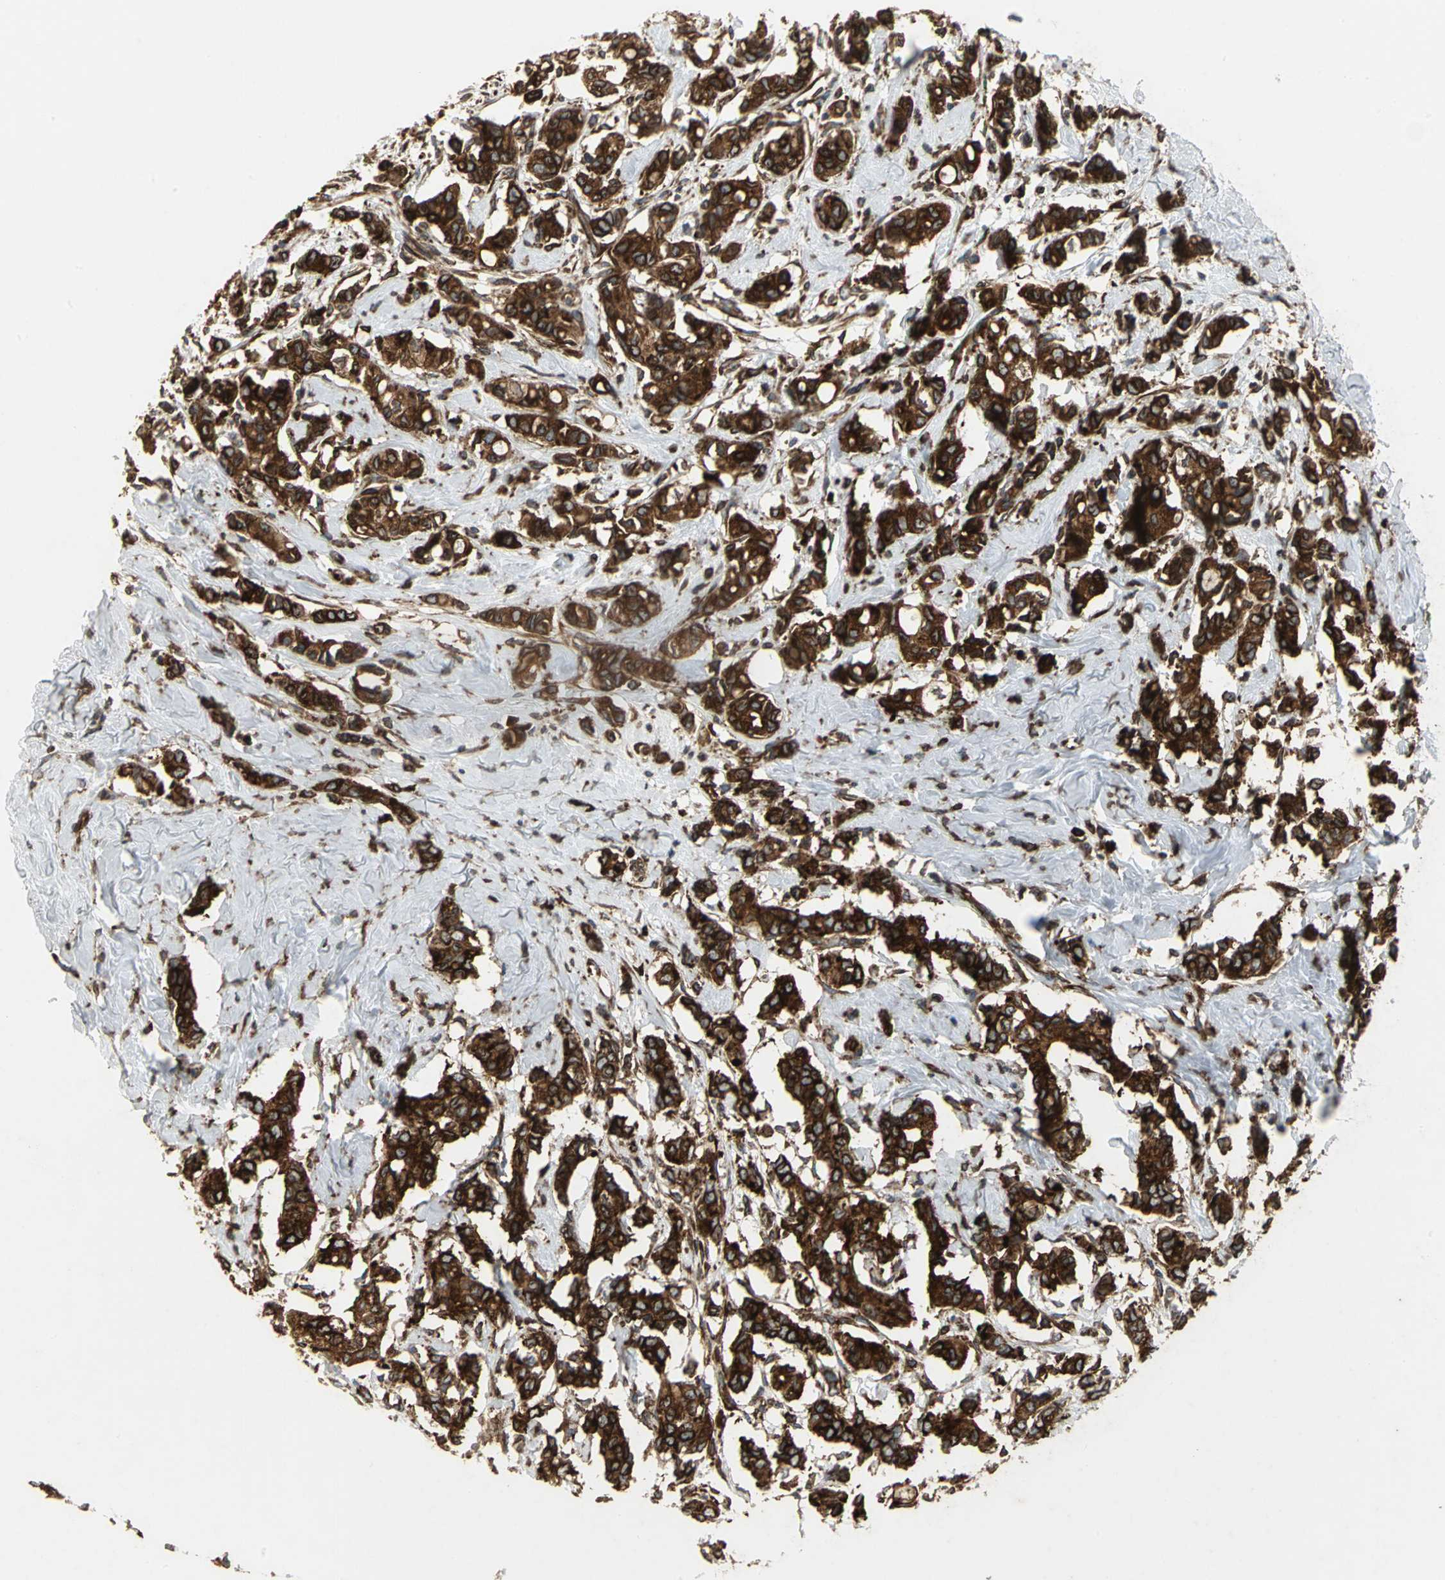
{"staining": {"intensity": "strong", "quantity": ">75%", "location": "cytoplasmic/membranous"}, "tissue": "breast cancer", "cell_type": "Tumor cells", "image_type": "cancer", "snomed": [{"axis": "morphology", "description": "Duct carcinoma"}, {"axis": "topography", "description": "Breast"}], "caption": "The micrograph exhibits staining of intraductal carcinoma (breast), revealing strong cytoplasmic/membranous protein expression (brown color) within tumor cells.", "gene": "SYVN1", "patient": {"sex": "female", "age": 84}}